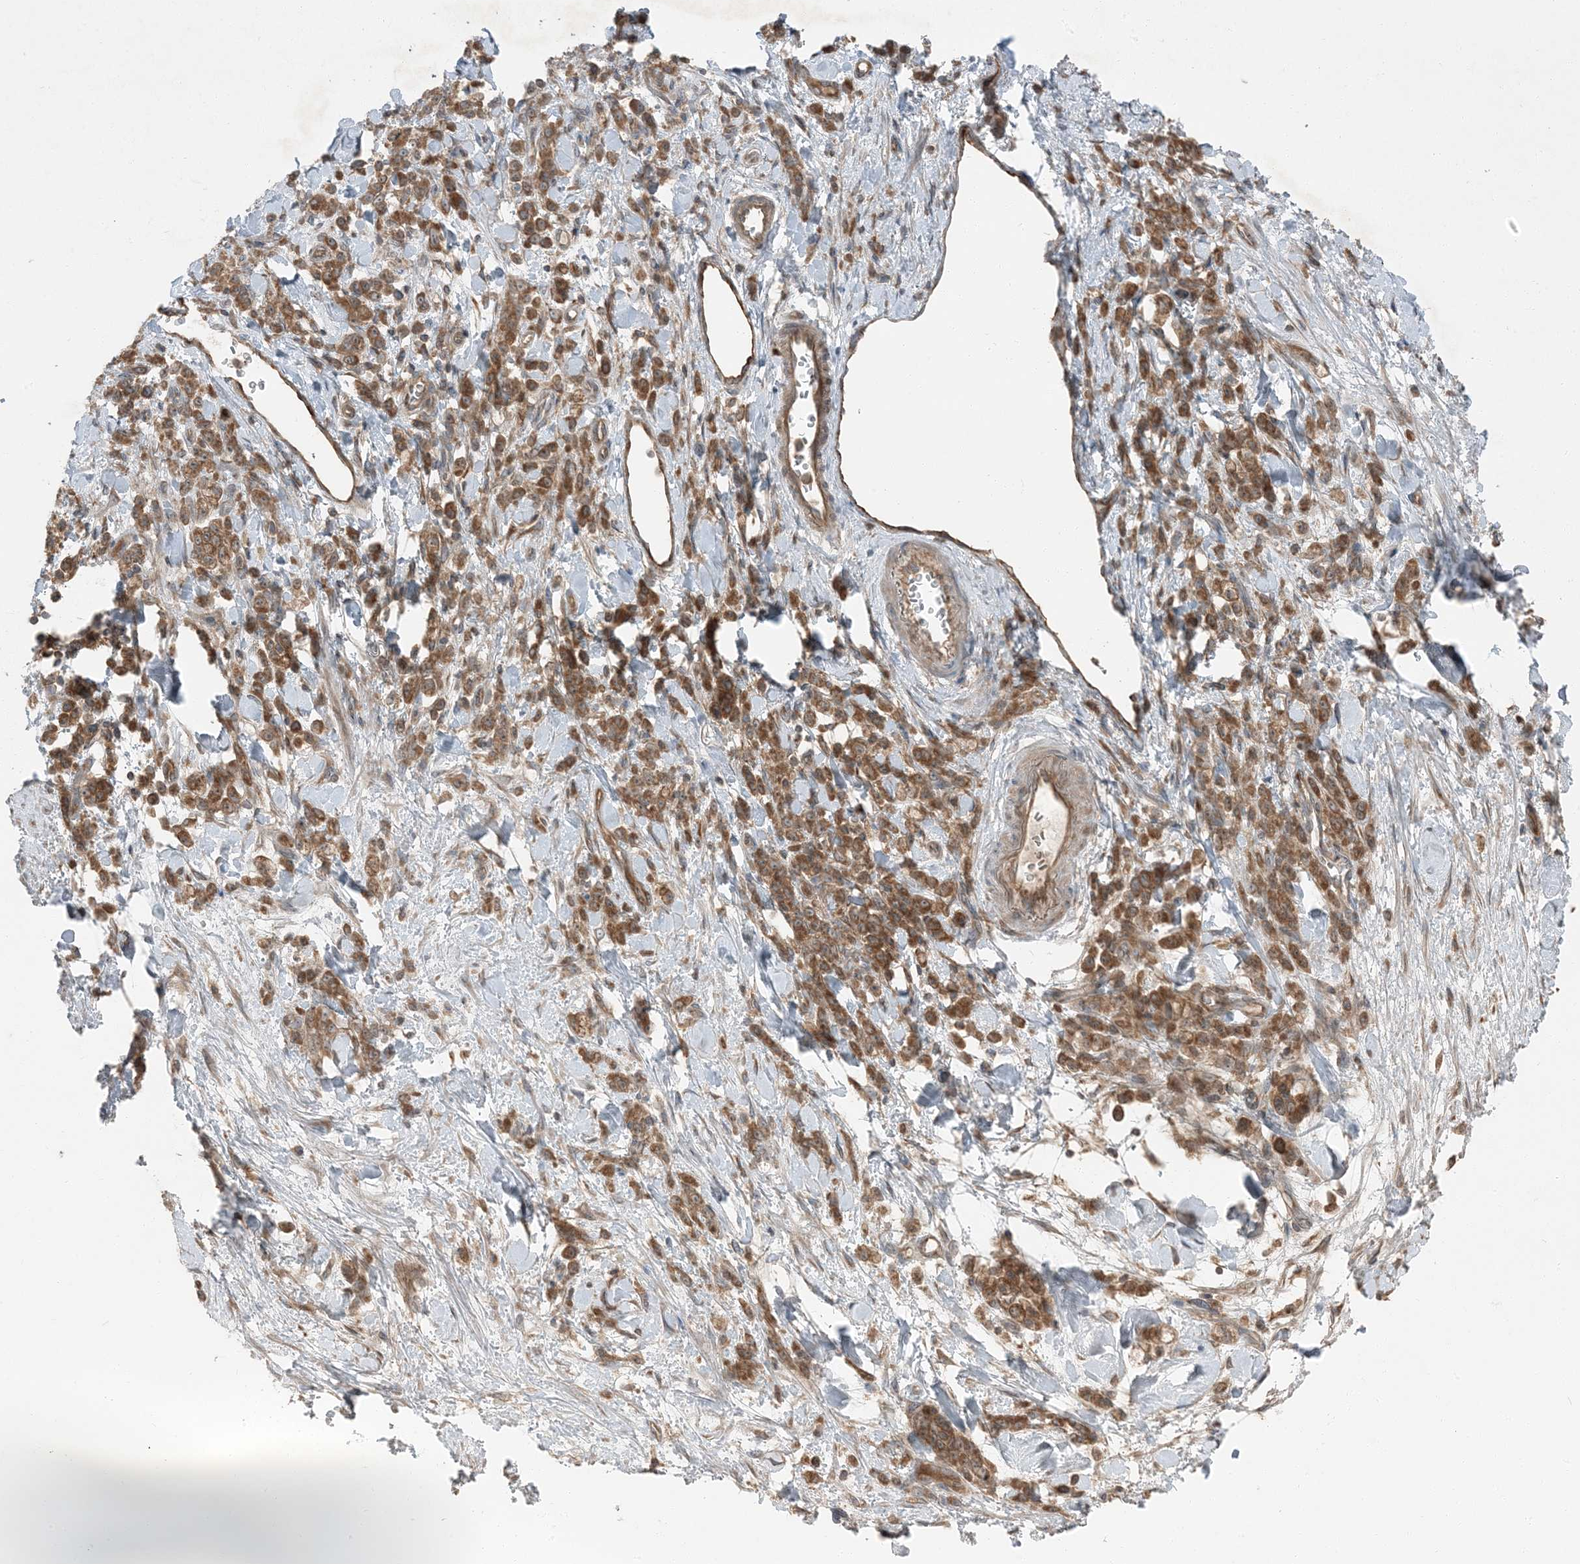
{"staining": {"intensity": "moderate", "quantity": ">75%", "location": "cytoplasmic/membranous"}, "tissue": "stomach cancer", "cell_type": "Tumor cells", "image_type": "cancer", "snomed": [{"axis": "morphology", "description": "Normal tissue, NOS"}, {"axis": "morphology", "description": "Adenocarcinoma, NOS"}, {"axis": "topography", "description": "Stomach"}], "caption": "Stomach cancer was stained to show a protein in brown. There is medium levels of moderate cytoplasmic/membranous expression in about >75% of tumor cells. (Stains: DAB (3,3'-diaminobenzidine) in brown, nuclei in blue, Microscopy: brightfield microscopy at high magnification).", "gene": "RAB3GAP1", "patient": {"sex": "male", "age": 82}}